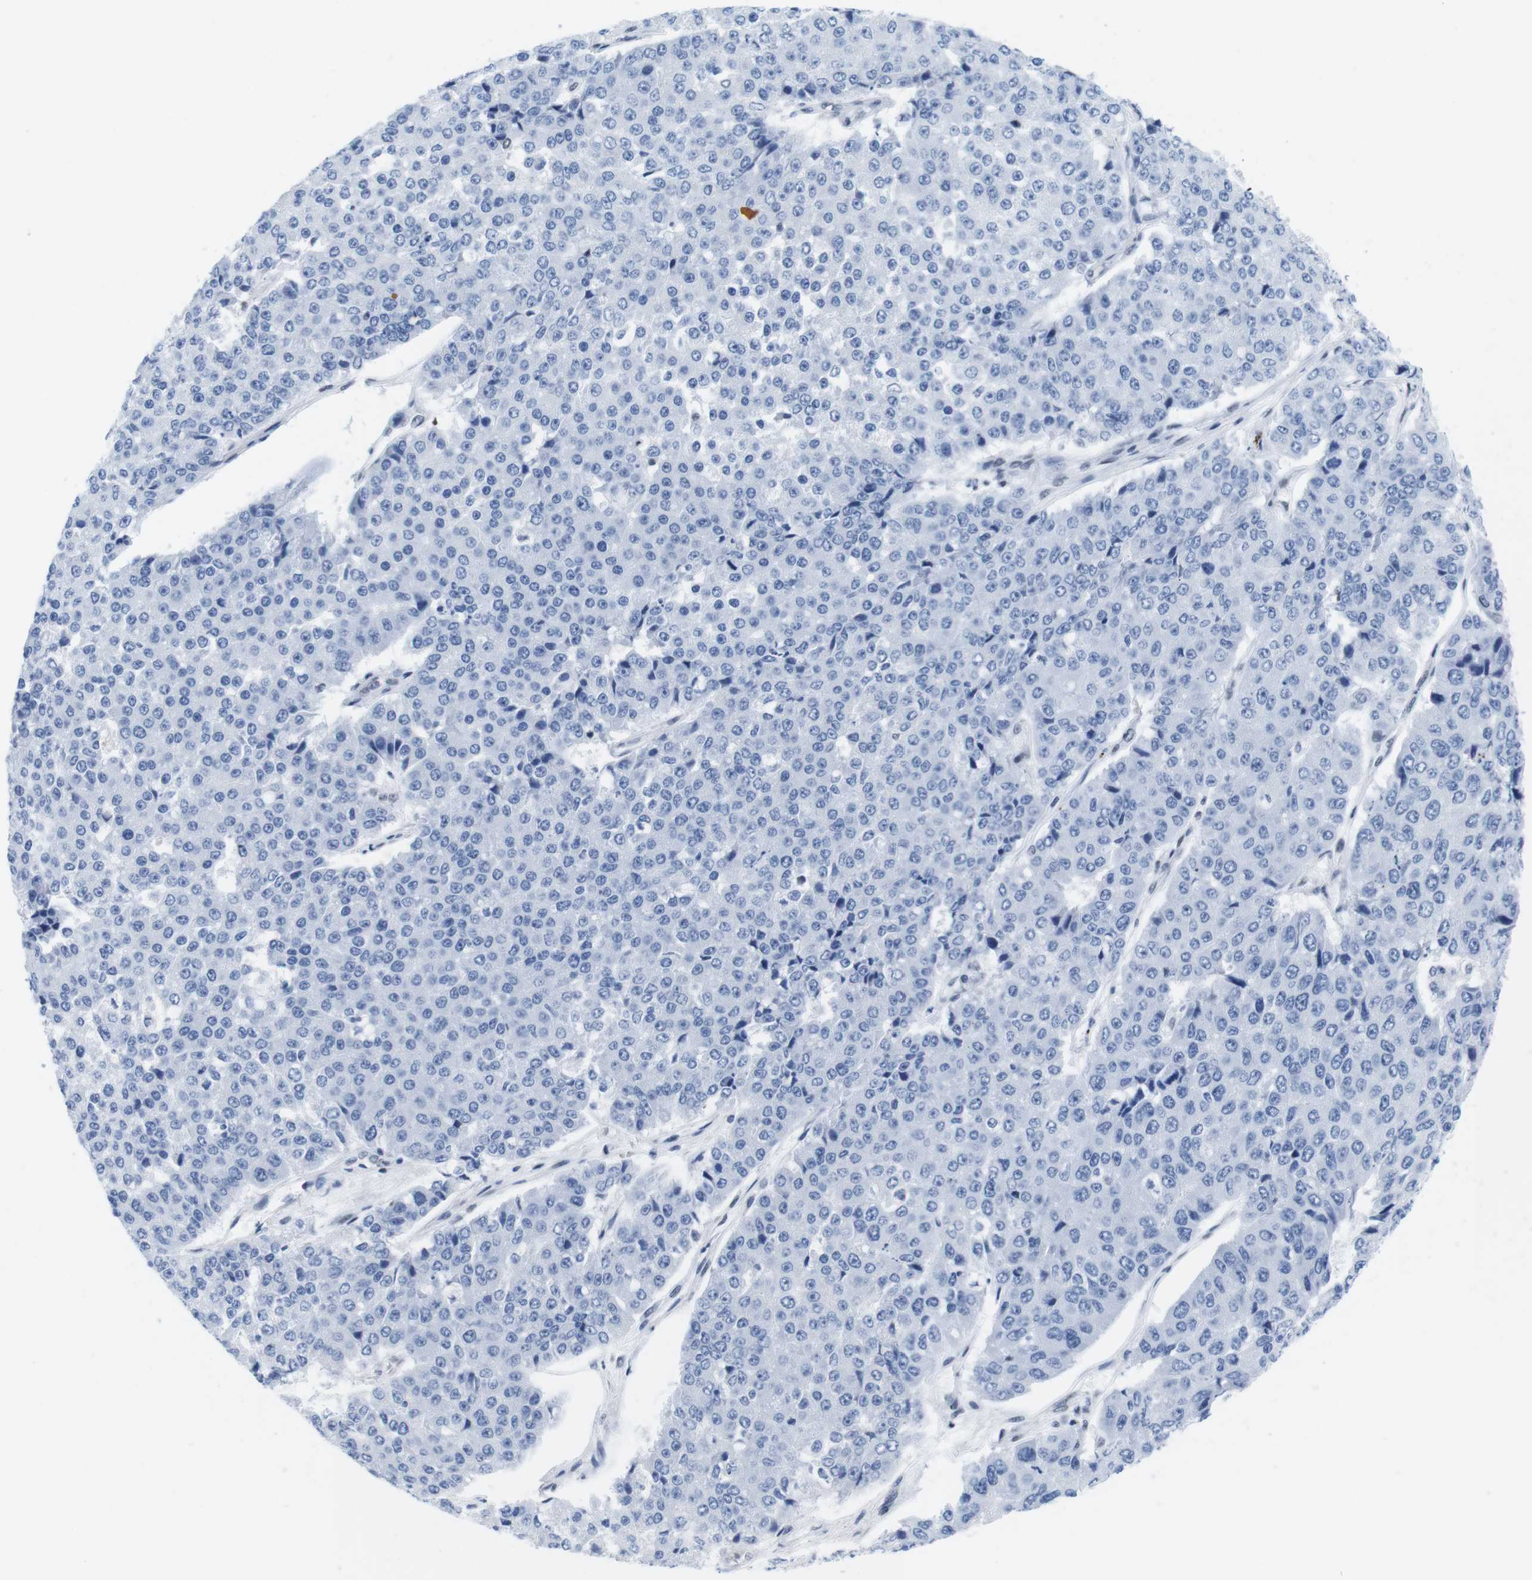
{"staining": {"intensity": "negative", "quantity": "none", "location": "none"}, "tissue": "pancreatic cancer", "cell_type": "Tumor cells", "image_type": "cancer", "snomed": [{"axis": "morphology", "description": "Adenocarcinoma, NOS"}, {"axis": "topography", "description": "Pancreas"}], "caption": "A high-resolution micrograph shows IHC staining of adenocarcinoma (pancreatic), which demonstrates no significant expression in tumor cells. Nuclei are stained in blue.", "gene": "IFI16", "patient": {"sex": "male", "age": 50}}